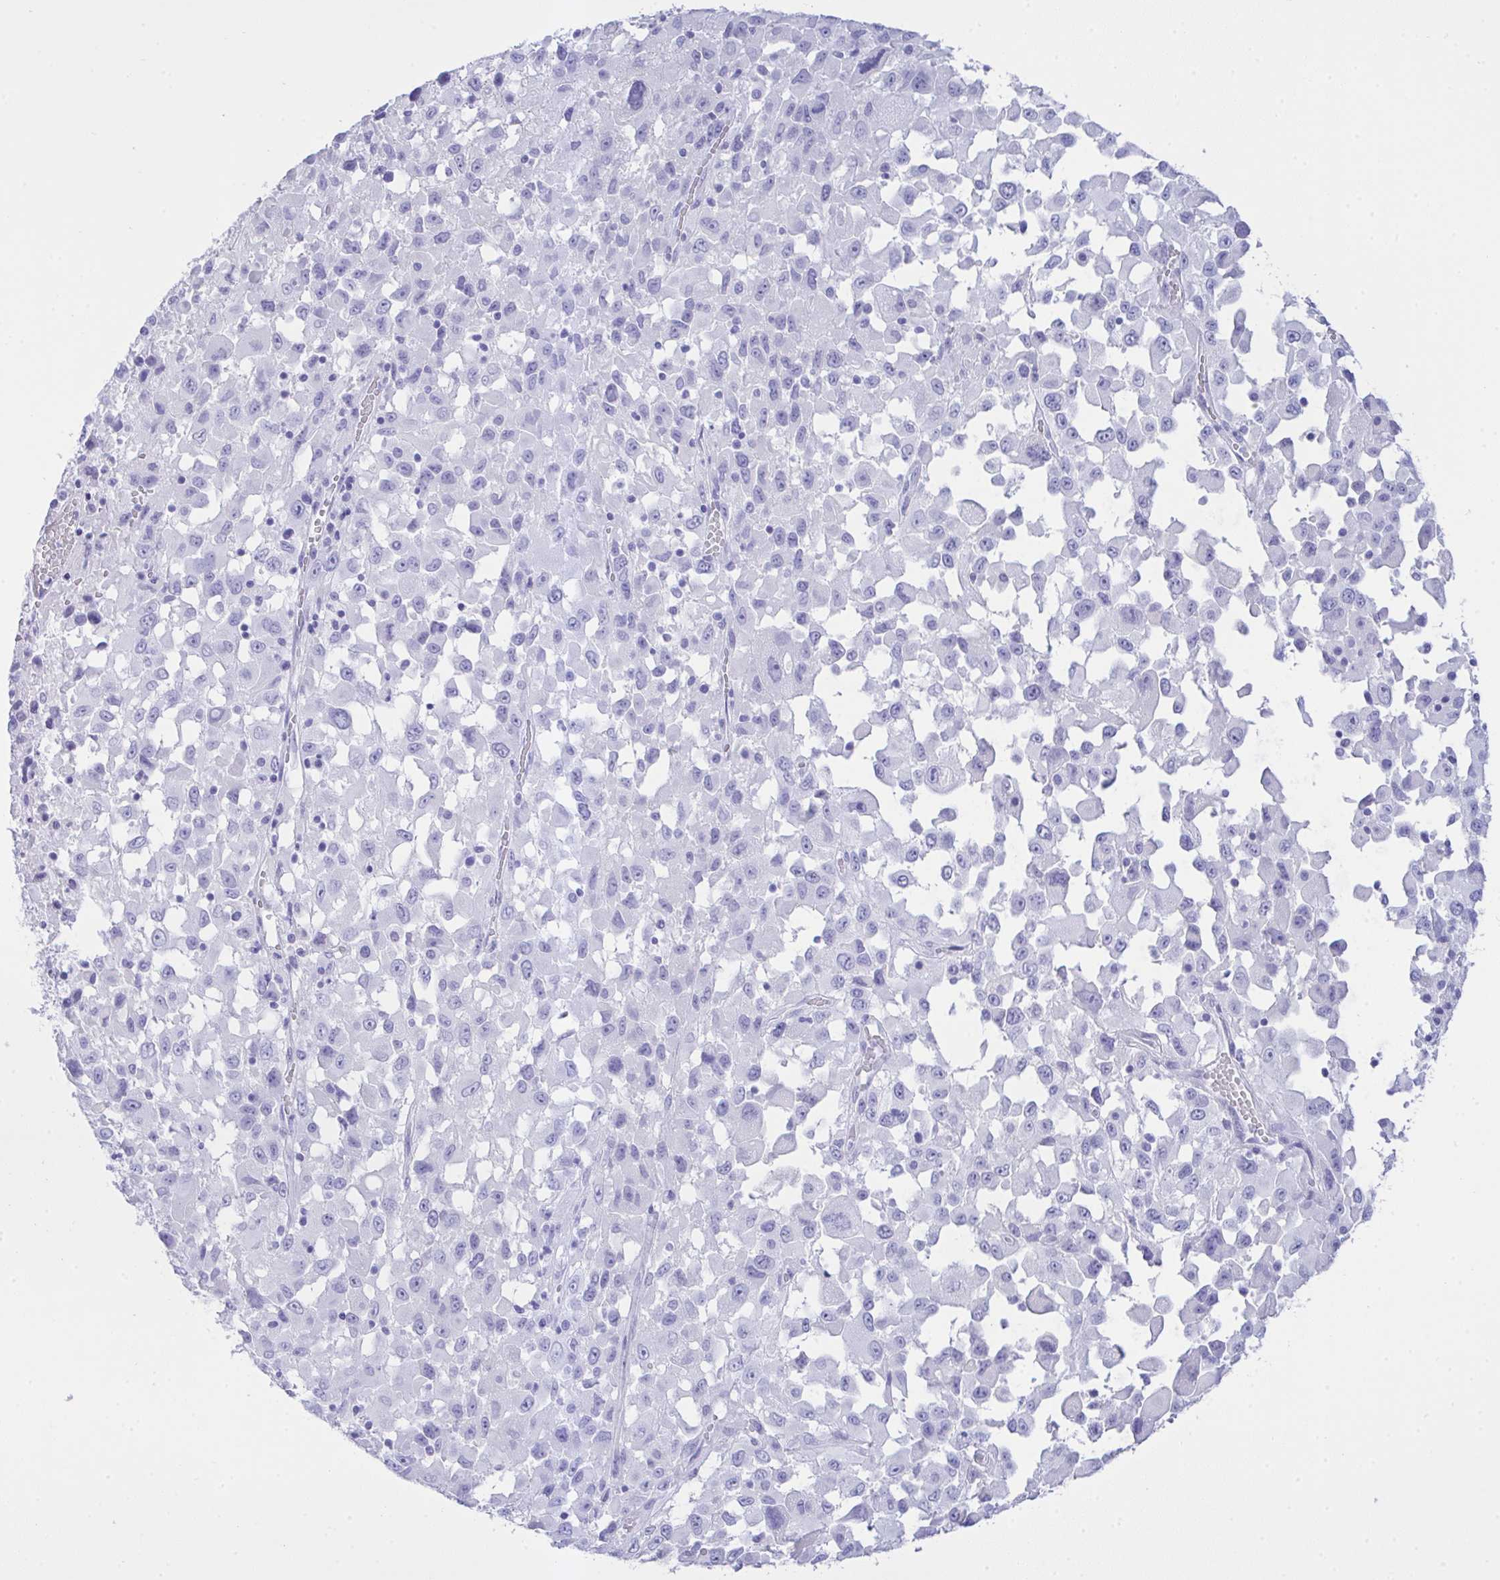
{"staining": {"intensity": "negative", "quantity": "none", "location": "none"}, "tissue": "melanoma", "cell_type": "Tumor cells", "image_type": "cancer", "snomed": [{"axis": "morphology", "description": "Malignant melanoma, Metastatic site"}, {"axis": "topography", "description": "Soft tissue"}], "caption": "Protein analysis of melanoma displays no significant expression in tumor cells.", "gene": "AKR1D1", "patient": {"sex": "male", "age": 50}}